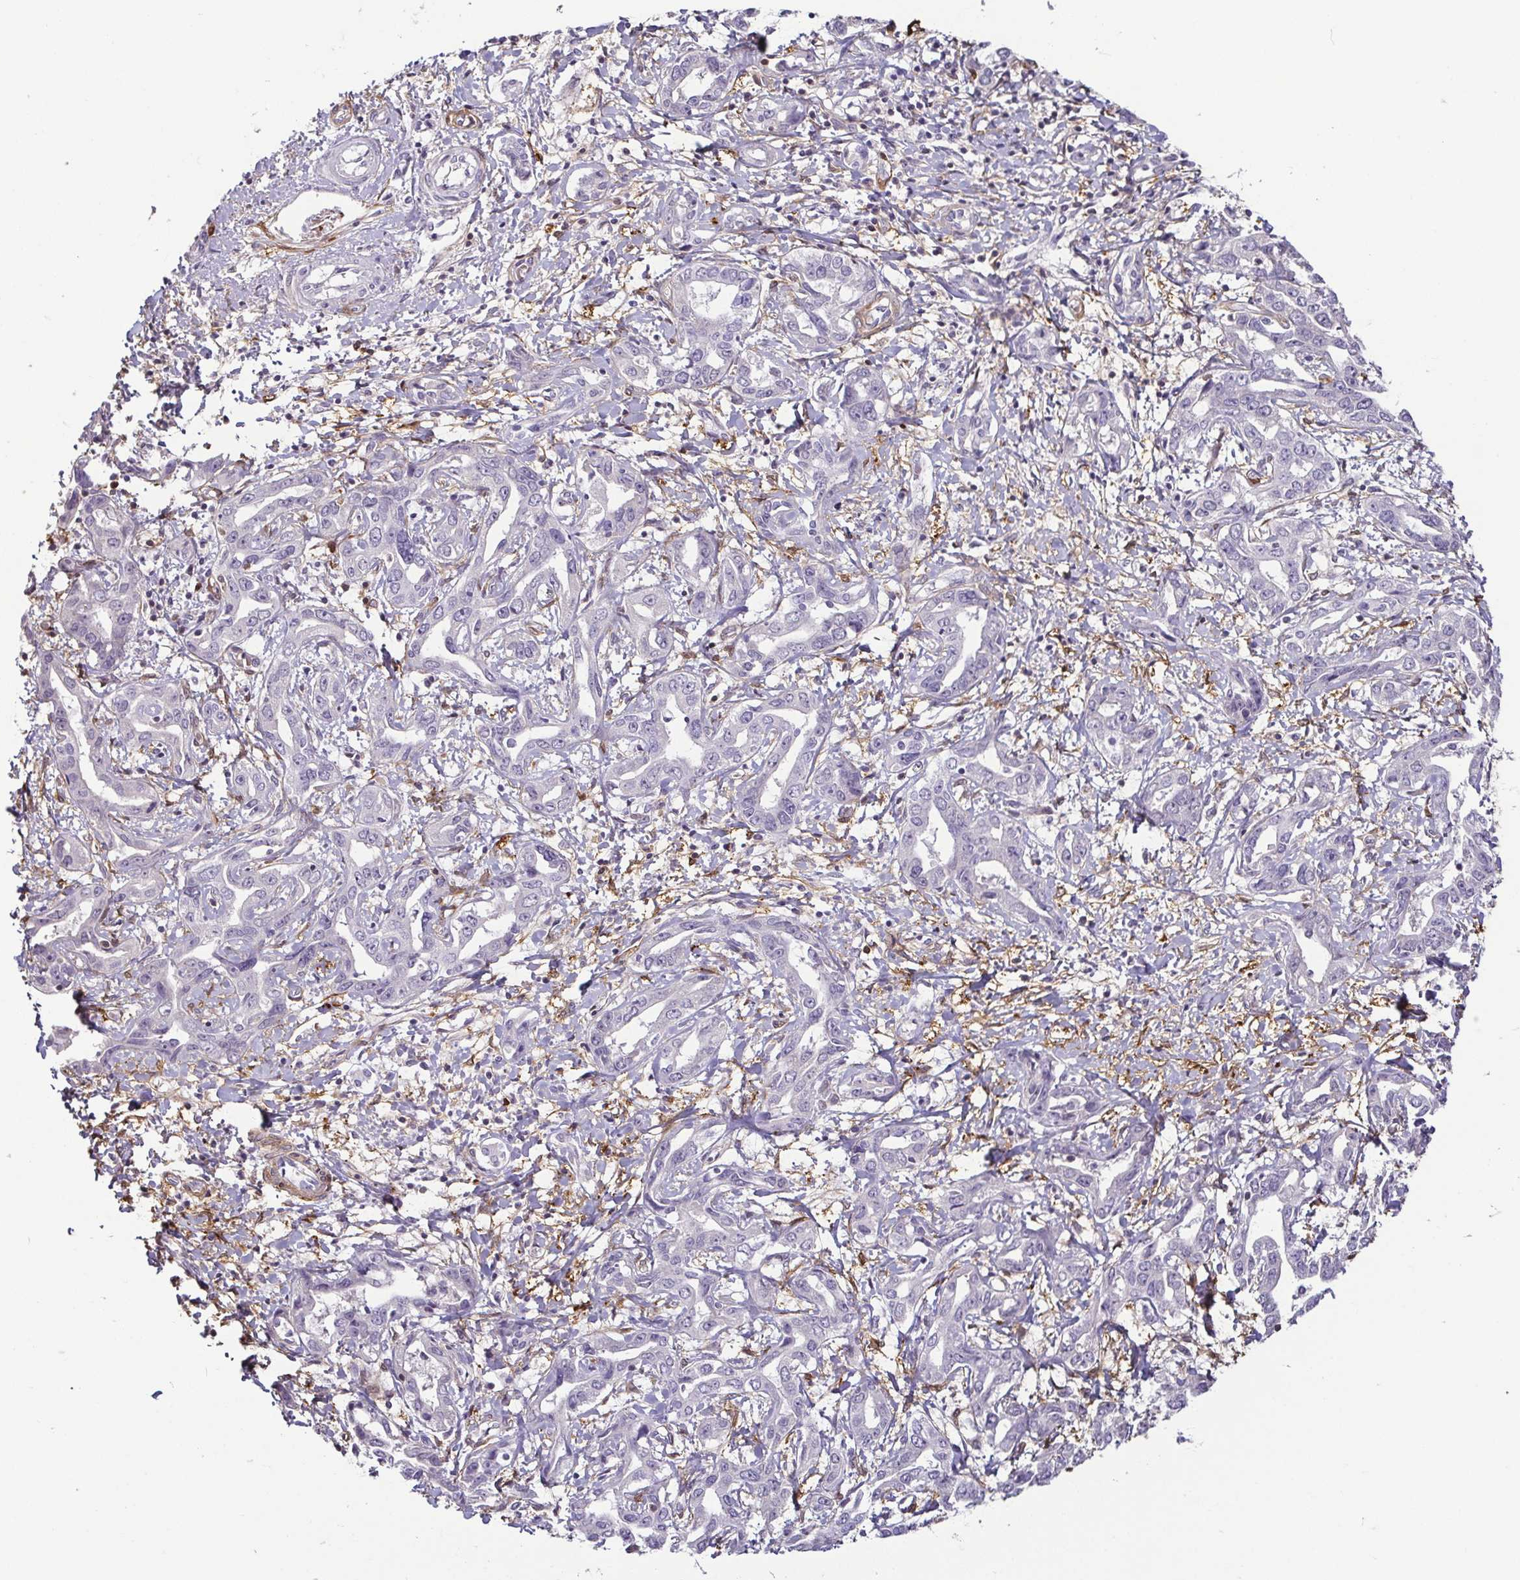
{"staining": {"intensity": "negative", "quantity": "none", "location": "none"}, "tissue": "liver cancer", "cell_type": "Tumor cells", "image_type": "cancer", "snomed": [{"axis": "morphology", "description": "Cholangiocarcinoma"}, {"axis": "topography", "description": "Liver"}], "caption": "The IHC photomicrograph has no significant positivity in tumor cells of liver cancer tissue. The staining is performed using DAB brown chromogen with nuclei counter-stained in using hematoxylin.", "gene": "HOPX", "patient": {"sex": "male", "age": 59}}